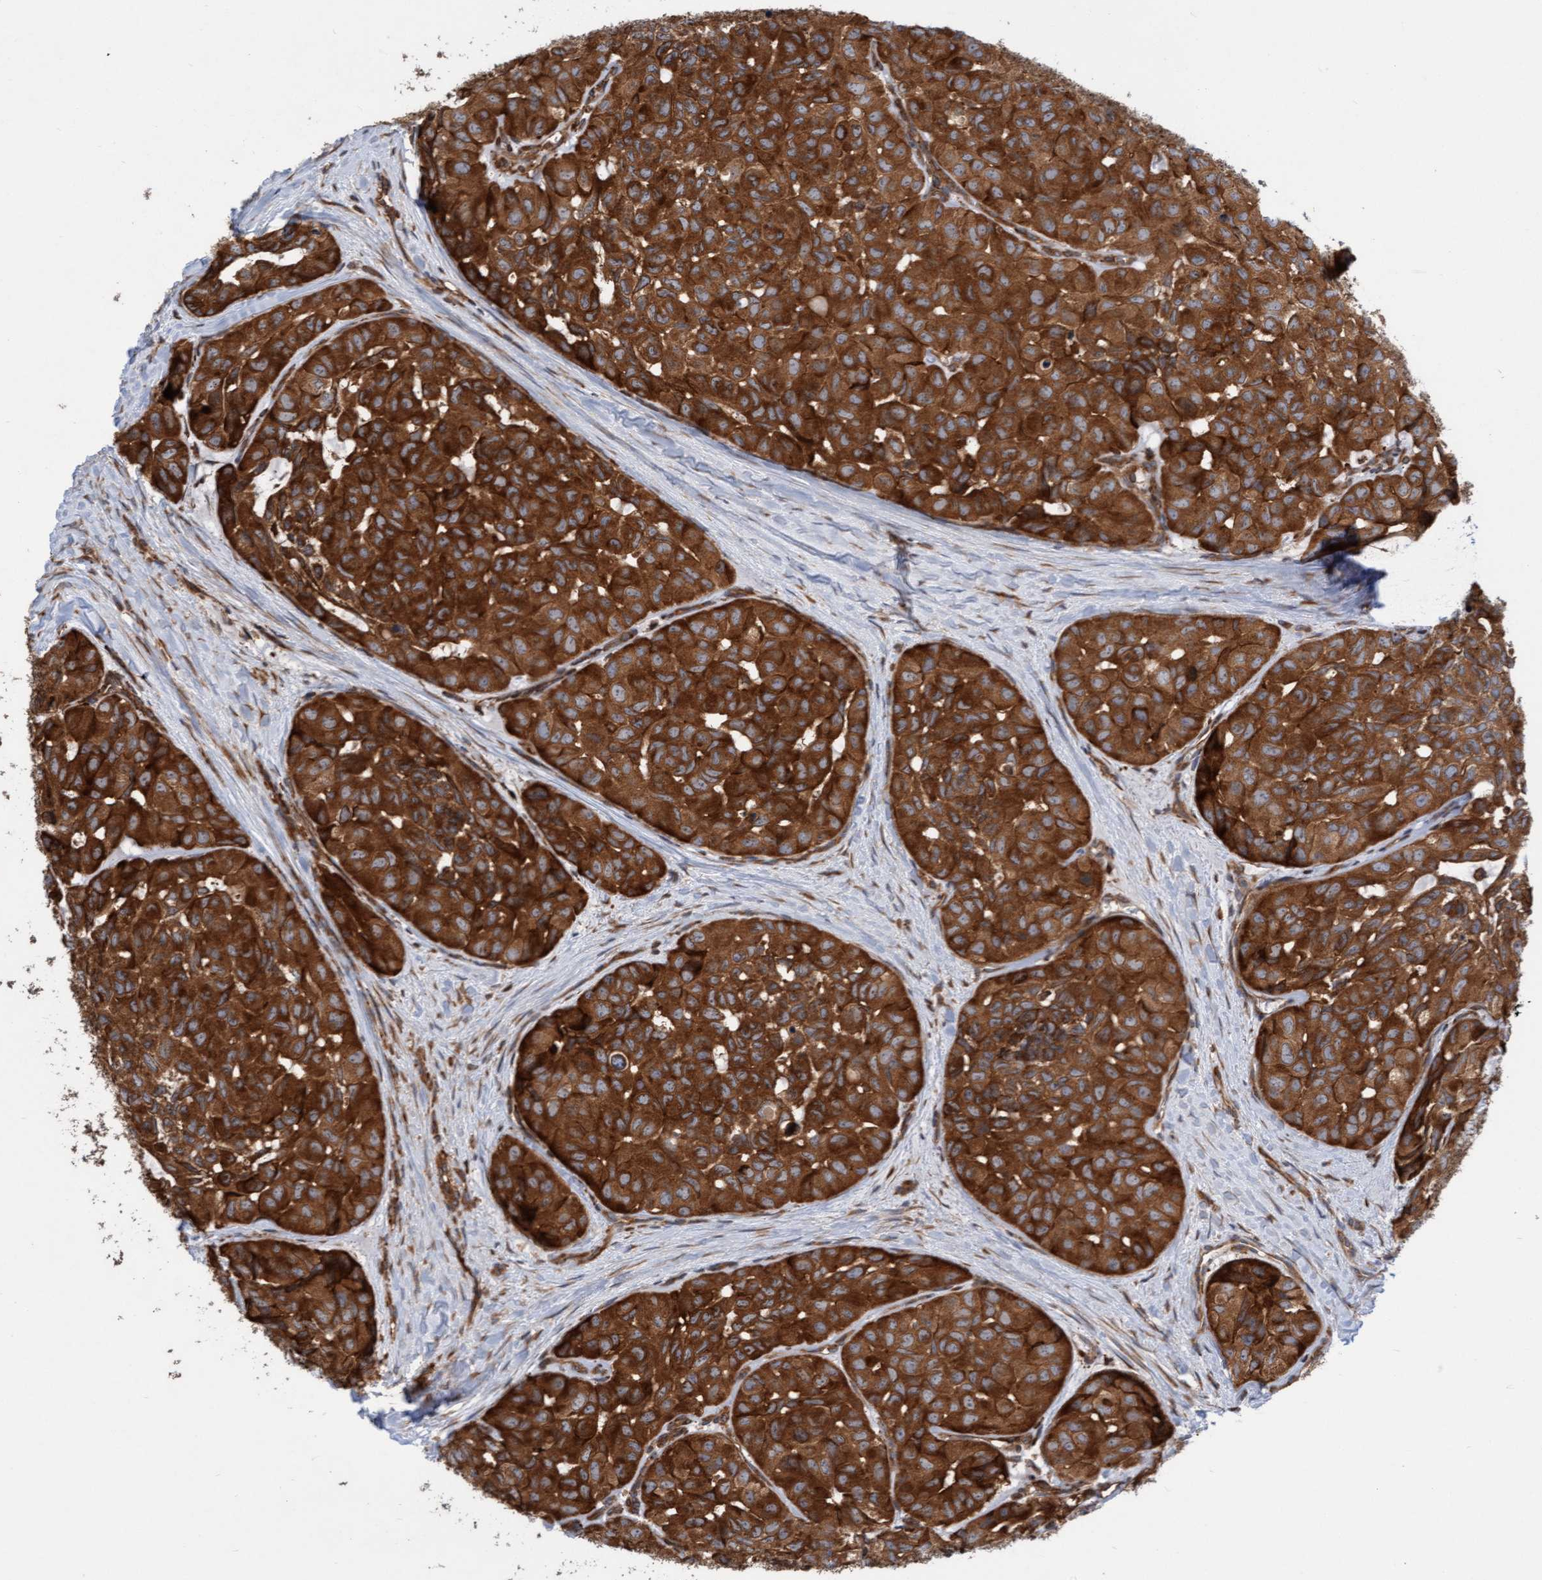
{"staining": {"intensity": "strong", "quantity": ">75%", "location": "cytoplasmic/membranous"}, "tissue": "head and neck cancer", "cell_type": "Tumor cells", "image_type": "cancer", "snomed": [{"axis": "morphology", "description": "Adenocarcinoma, NOS"}, {"axis": "topography", "description": "Salivary gland, NOS"}, {"axis": "topography", "description": "Head-Neck"}], "caption": "Protein staining displays strong cytoplasmic/membranous positivity in approximately >75% of tumor cells in head and neck cancer.", "gene": "KIAA0753", "patient": {"sex": "female", "age": 76}}